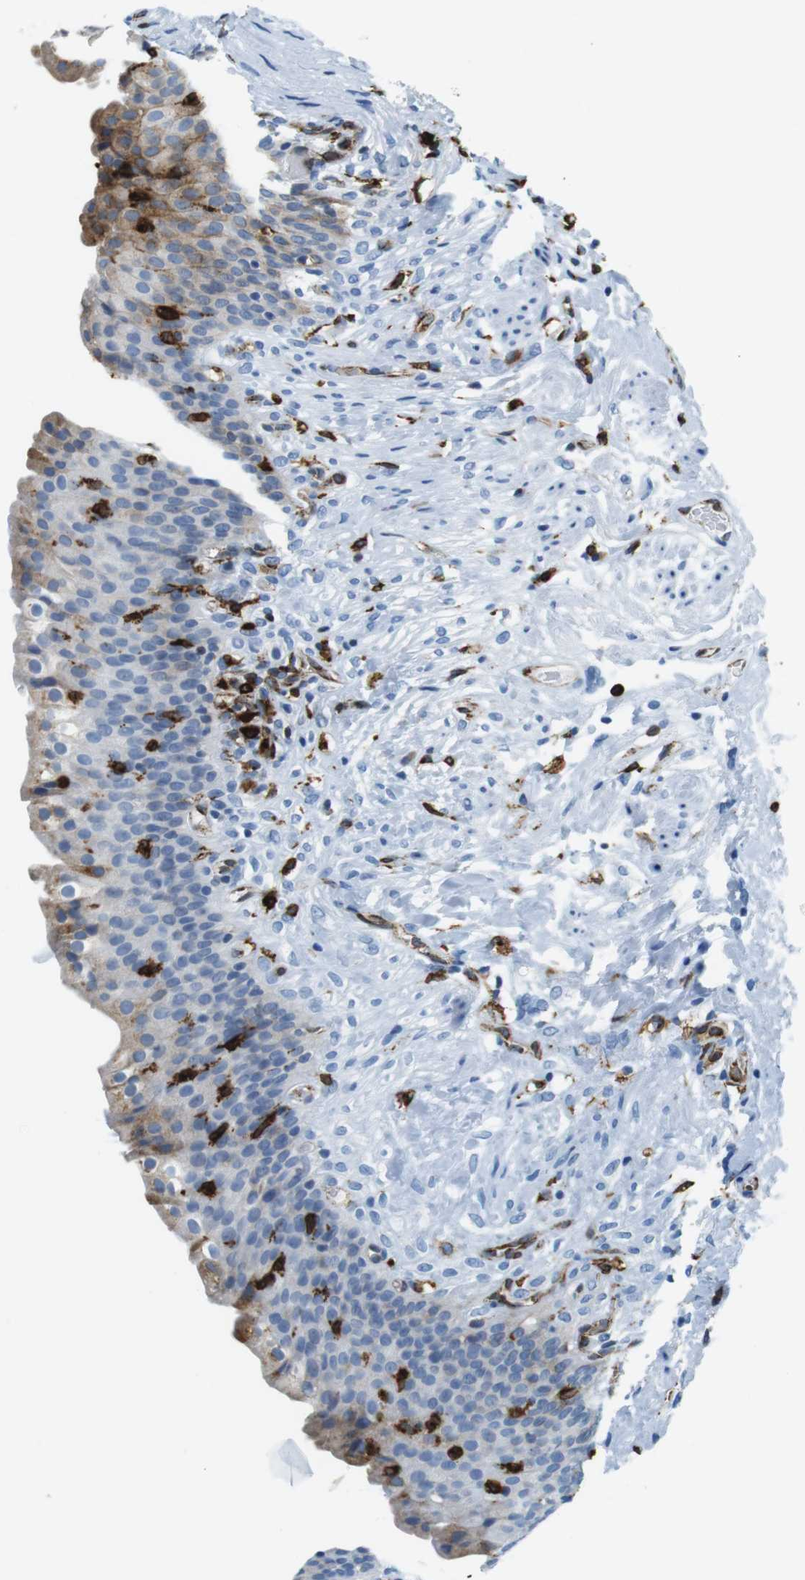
{"staining": {"intensity": "weak", "quantity": "<25%", "location": "cytoplasmic/membranous"}, "tissue": "urinary bladder", "cell_type": "Urothelial cells", "image_type": "normal", "snomed": [{"axis": "morphology", "description": "Normal tissue, NOS"}, {"axis": "topography", "description": "Urinary bladder"}], "caption": "Immunohistochemistry image of unremarkable urinary bladder: human urinary bladder stained with DAB (3,3'-diaminobenzidine) demonstrates no significant protein staining in urothelial cells. (Immunohistochemistry, brightfield microscopy, high magnification).", "gene": "CIITA", "patient": {"sex": "female", "age": 79}}